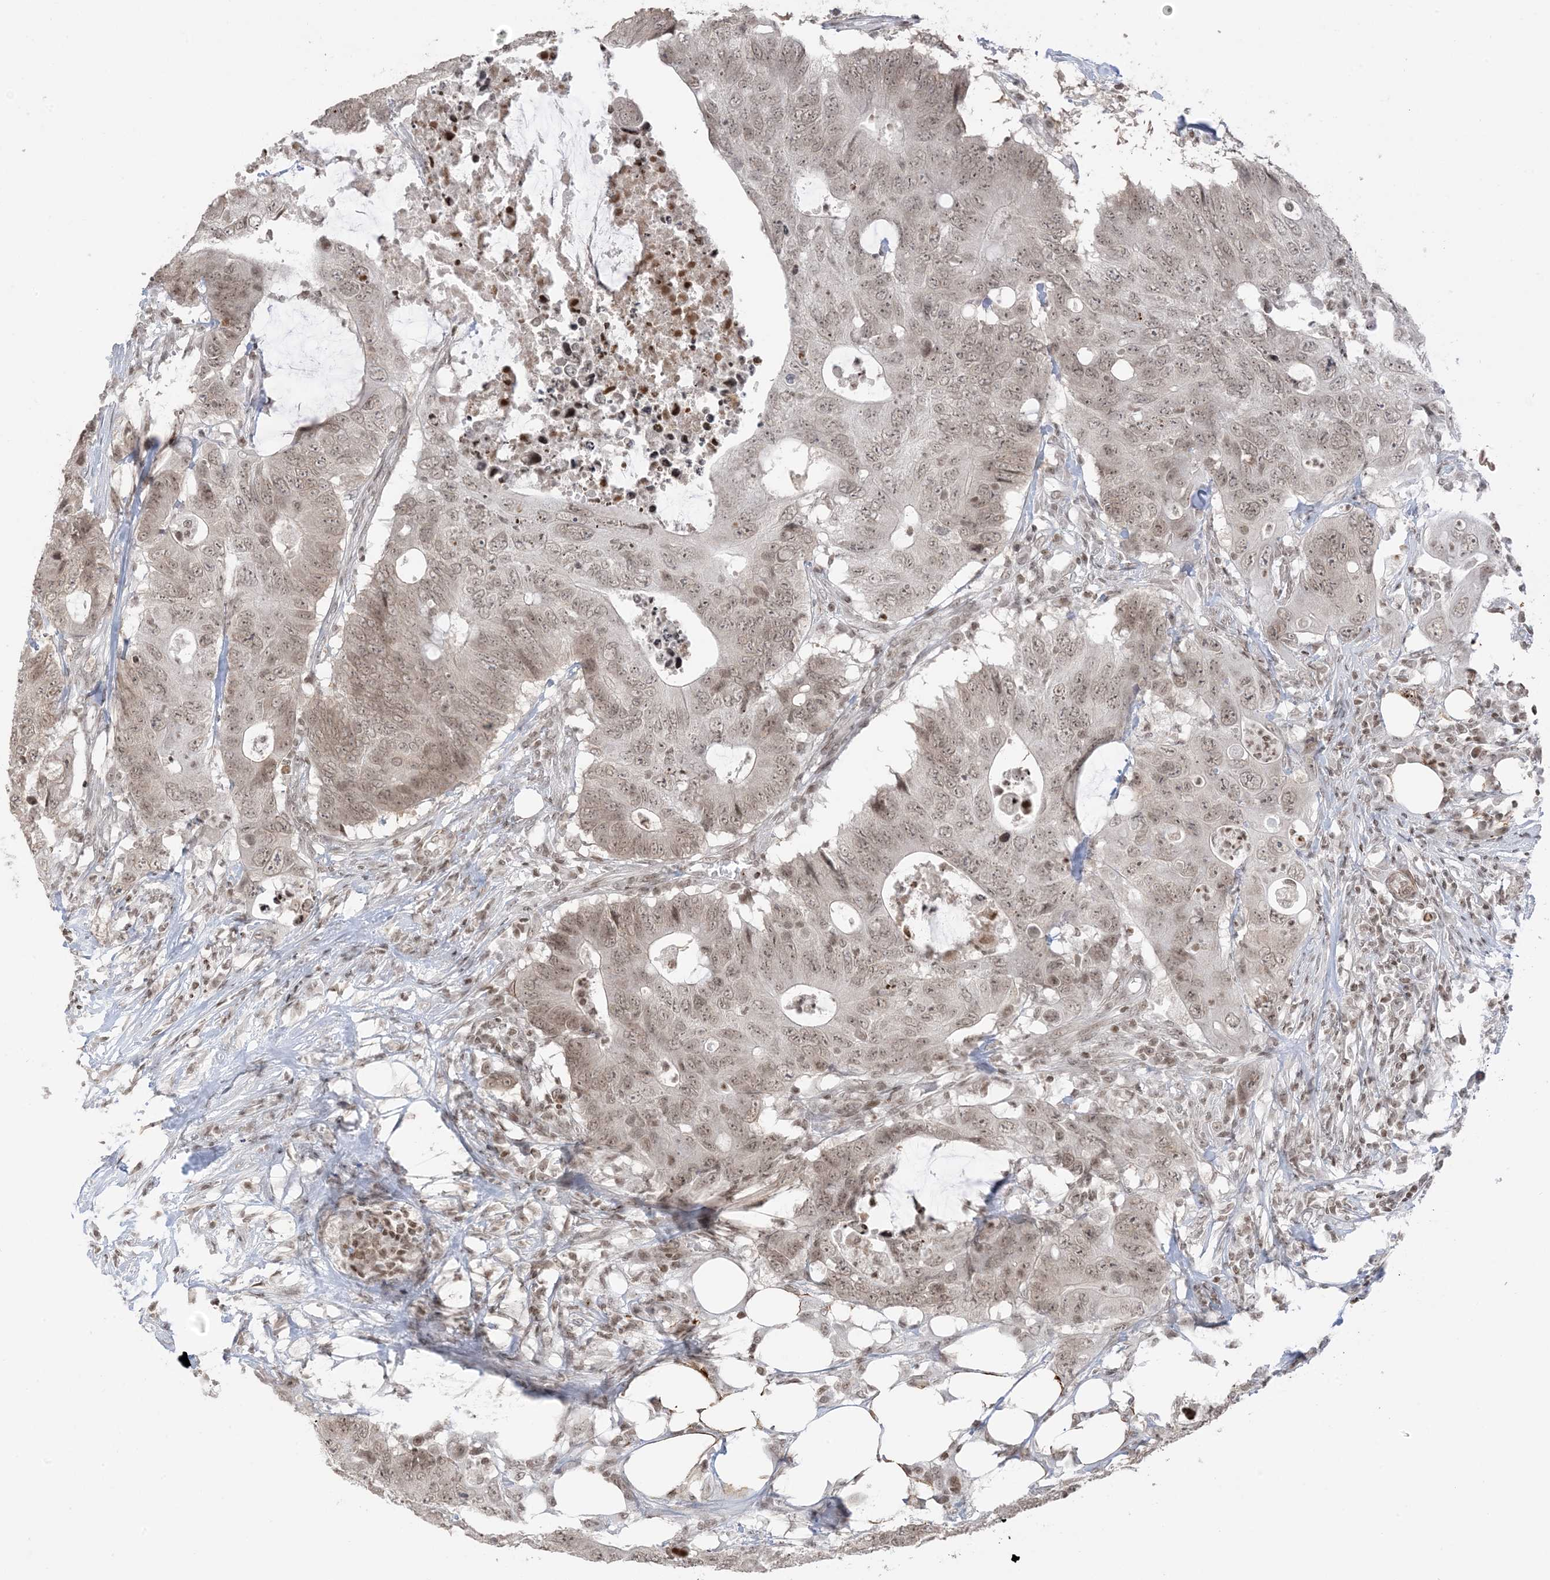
{"staining": {"intensity": "weak", "quantity": ">75%", "location": "nuclear"}, "tissue": "colorectal cancer", "cell_type": "Tumor cells", "image_type": "cancer", "snomed": [{"axis": "morphology", "description": "Adenocarcinoma, NOS"}, {"axis": "topography", "description": "Colon"}], "caption": "The photomicrograph reveals immunohistochemical staining of adenocarcinoma (colorectal). There is weak nuclear expression is seen in about >75% of tumor cells.", "gene": "METAP1D", "patient": {"sex": "male", "age": 71}}